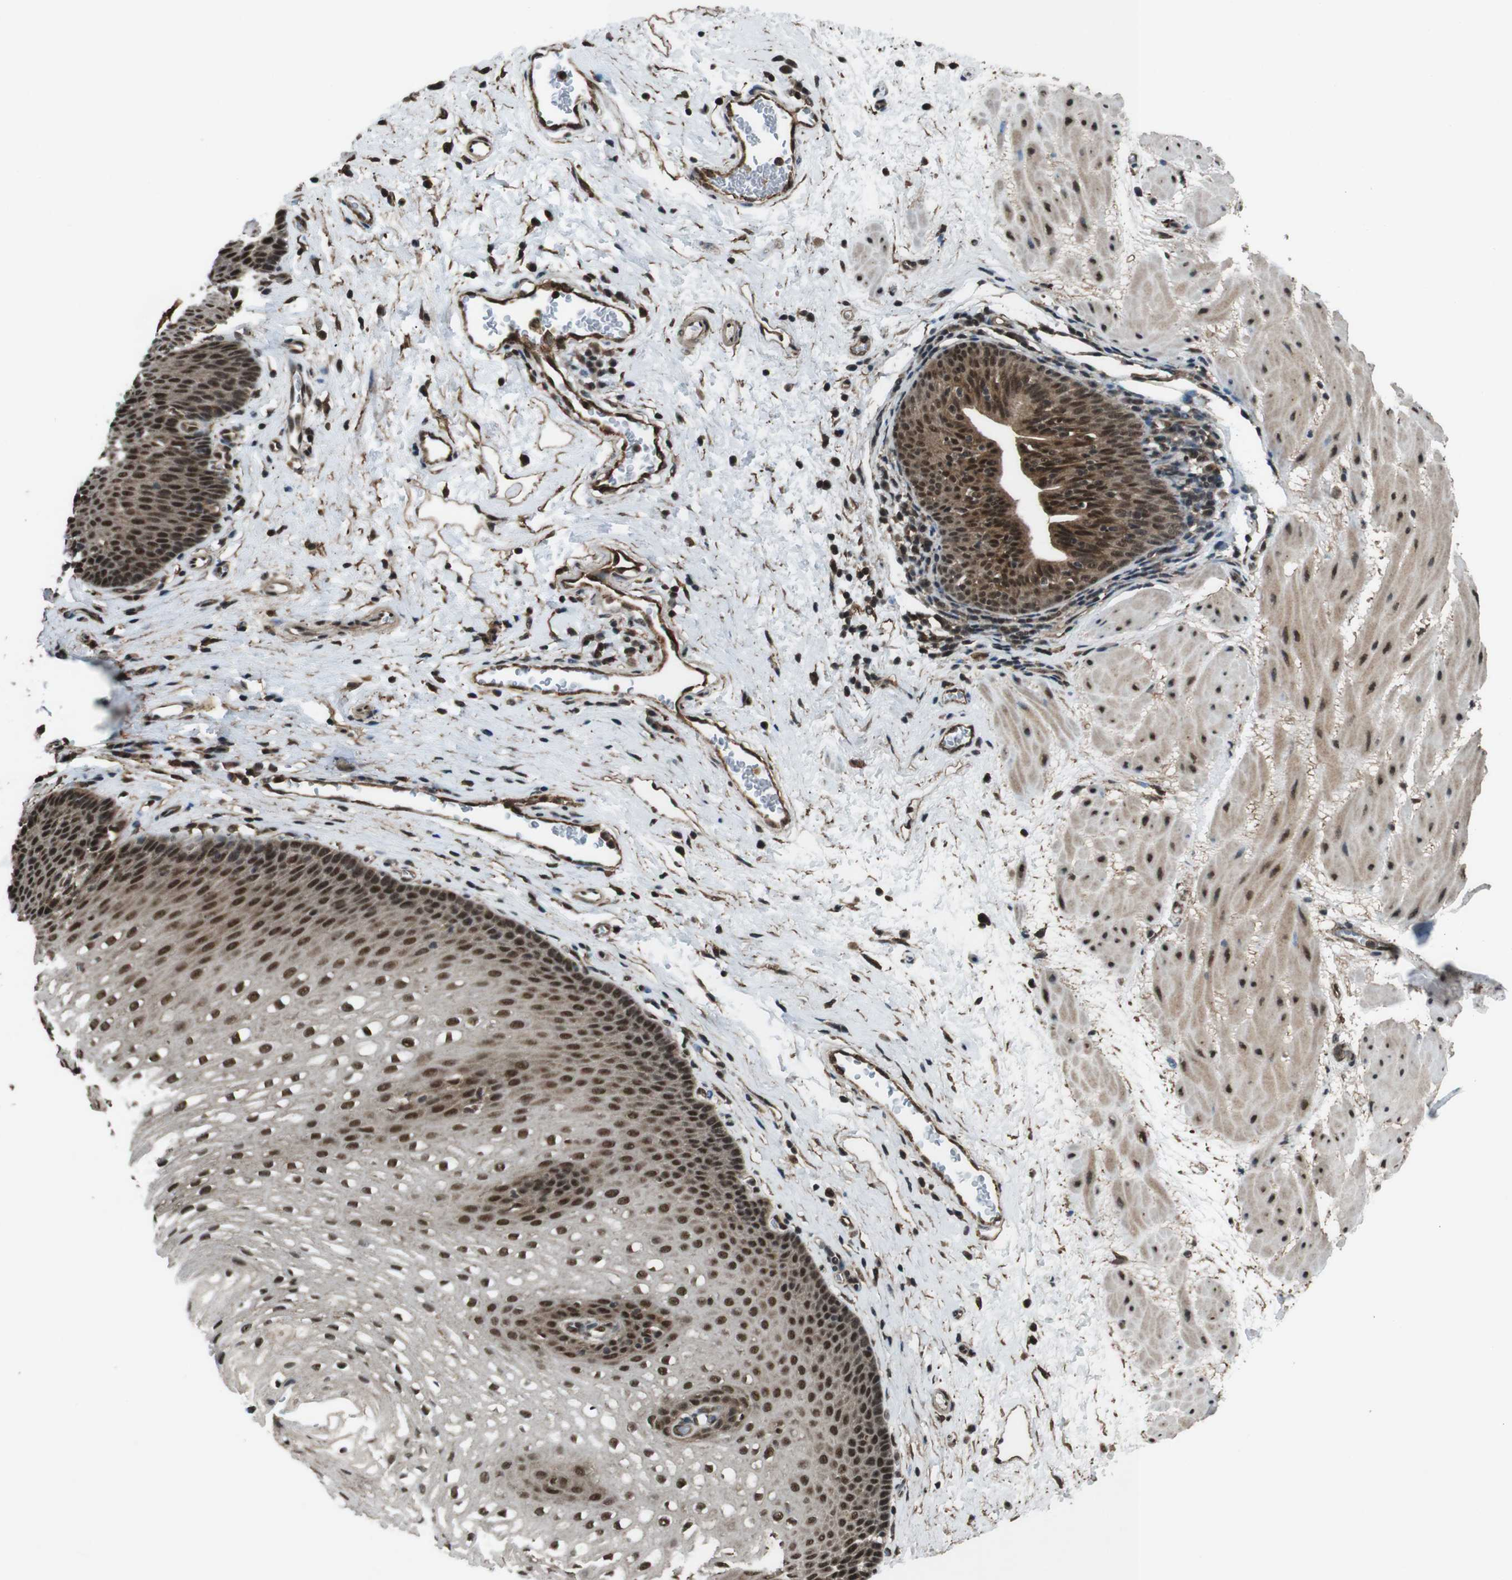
{"staining": {"intensity": "strong", "quantity": ">75%", "location": "cytoplasmic/membranous,nuclear"}, "tissue": "esophagus", "cell_type": "Squamous epithelial cells", "image_type": "normal", "snomed": [{"axis": "morphology", "description": "Normal tissue, NOS"}, {"axis": "topography", "description": "Esophagus"}], "caption": "Strong cytoplasmic/membranous,nuclear positivity is present in about >75% of squamous epithelial cells in unremarkable esophagus.", "gene": "NR4A2", "patient": {"sex": "male", "age": 48}}